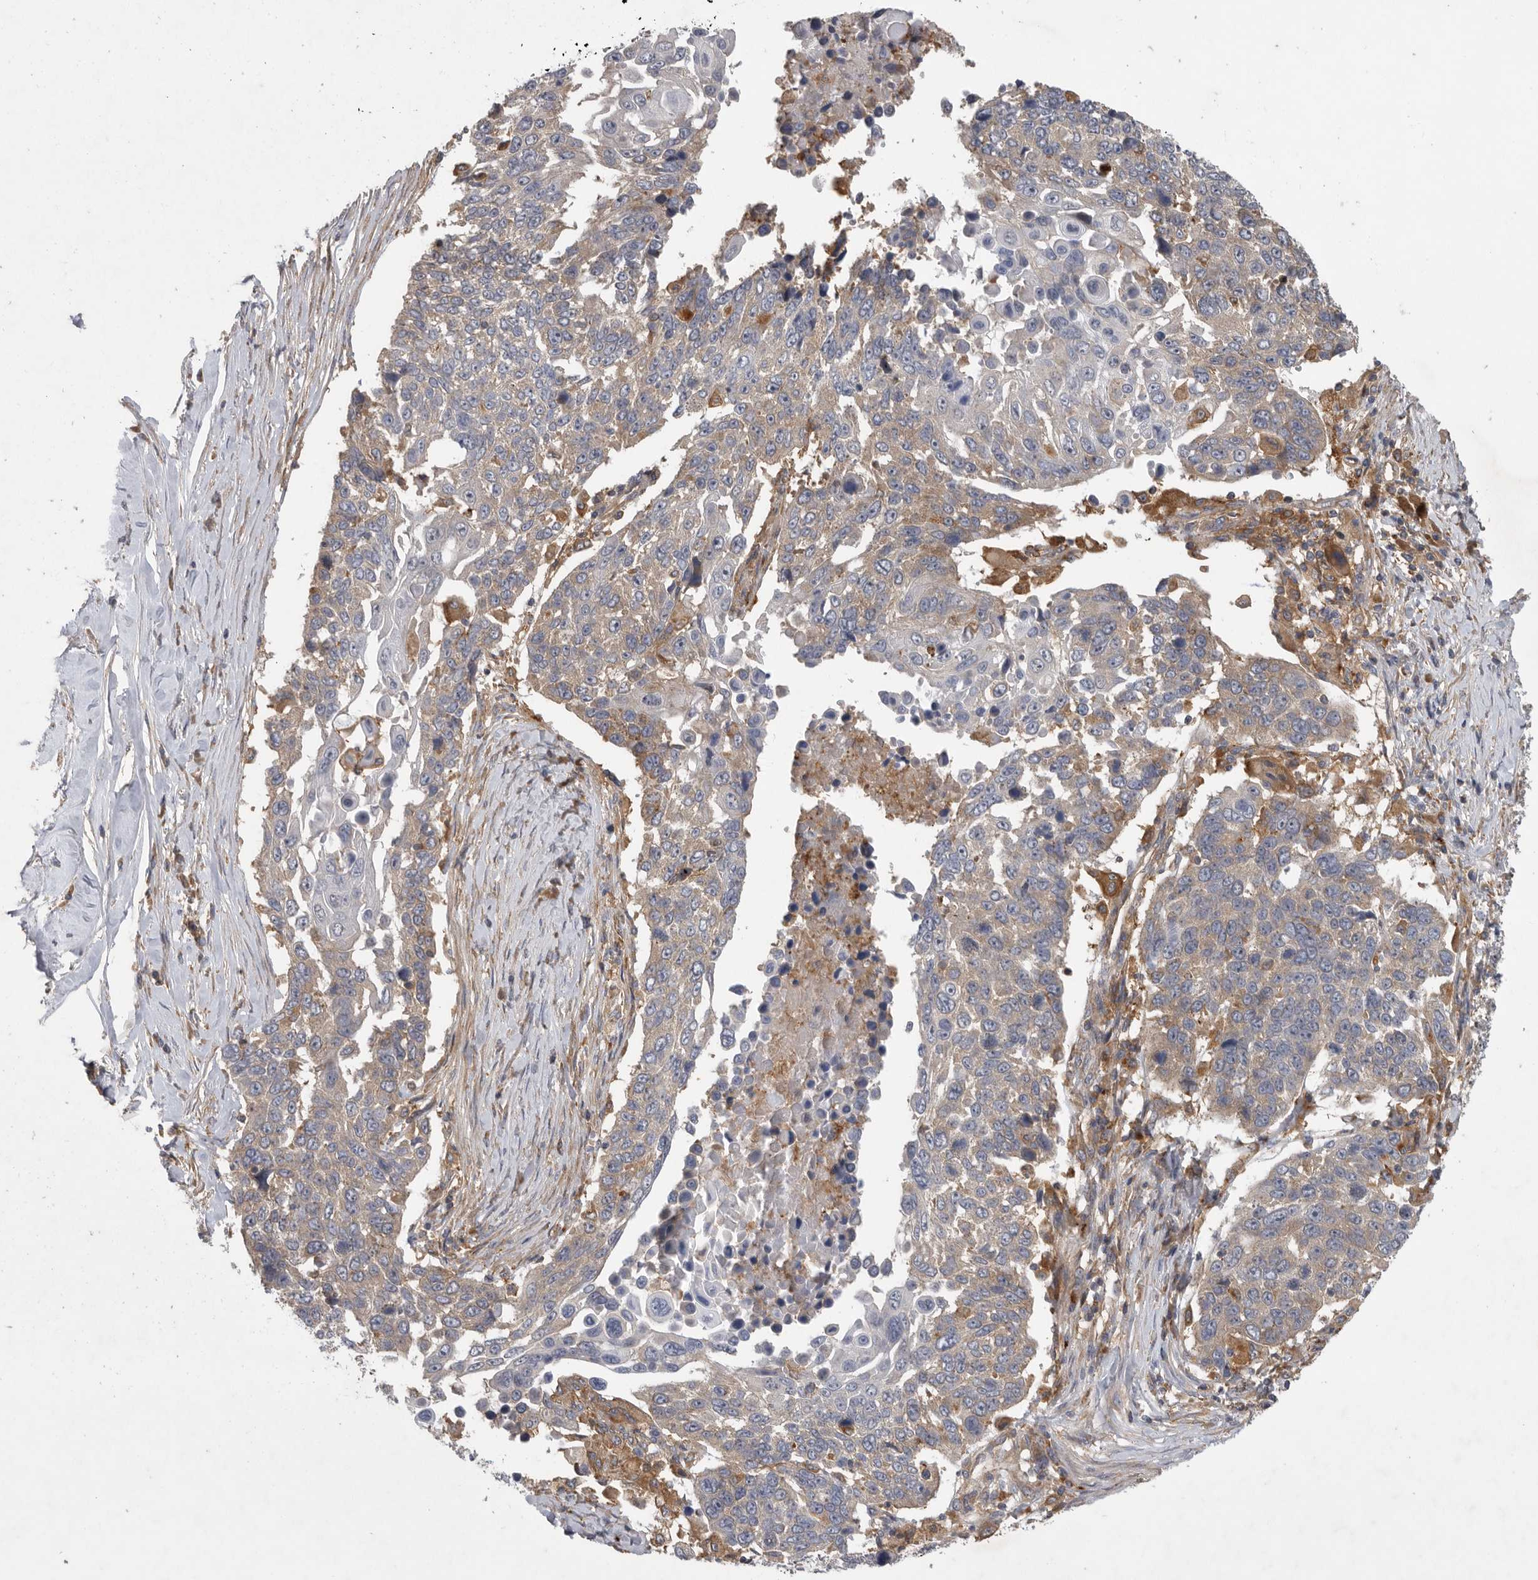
{"staining": {"intensity": "weak", "quantity": "<25%", "location": "cytoplasmic/membranous"}, "tissue": "lung cancer", "cell_type": "Tumor cells", "image_type": "cancer", "snomed": [{"axis": "morphology", "description": "Squamous cell carcinoma, NOS"}, {"axis": "topography", "description": "Lung"}], "caption": "There is no significant positivity in tumor cells of lung cancer (squamous cell carcinoma).", "gene": "C1orf109", "patient": {"sex": "male", "age": 66}}